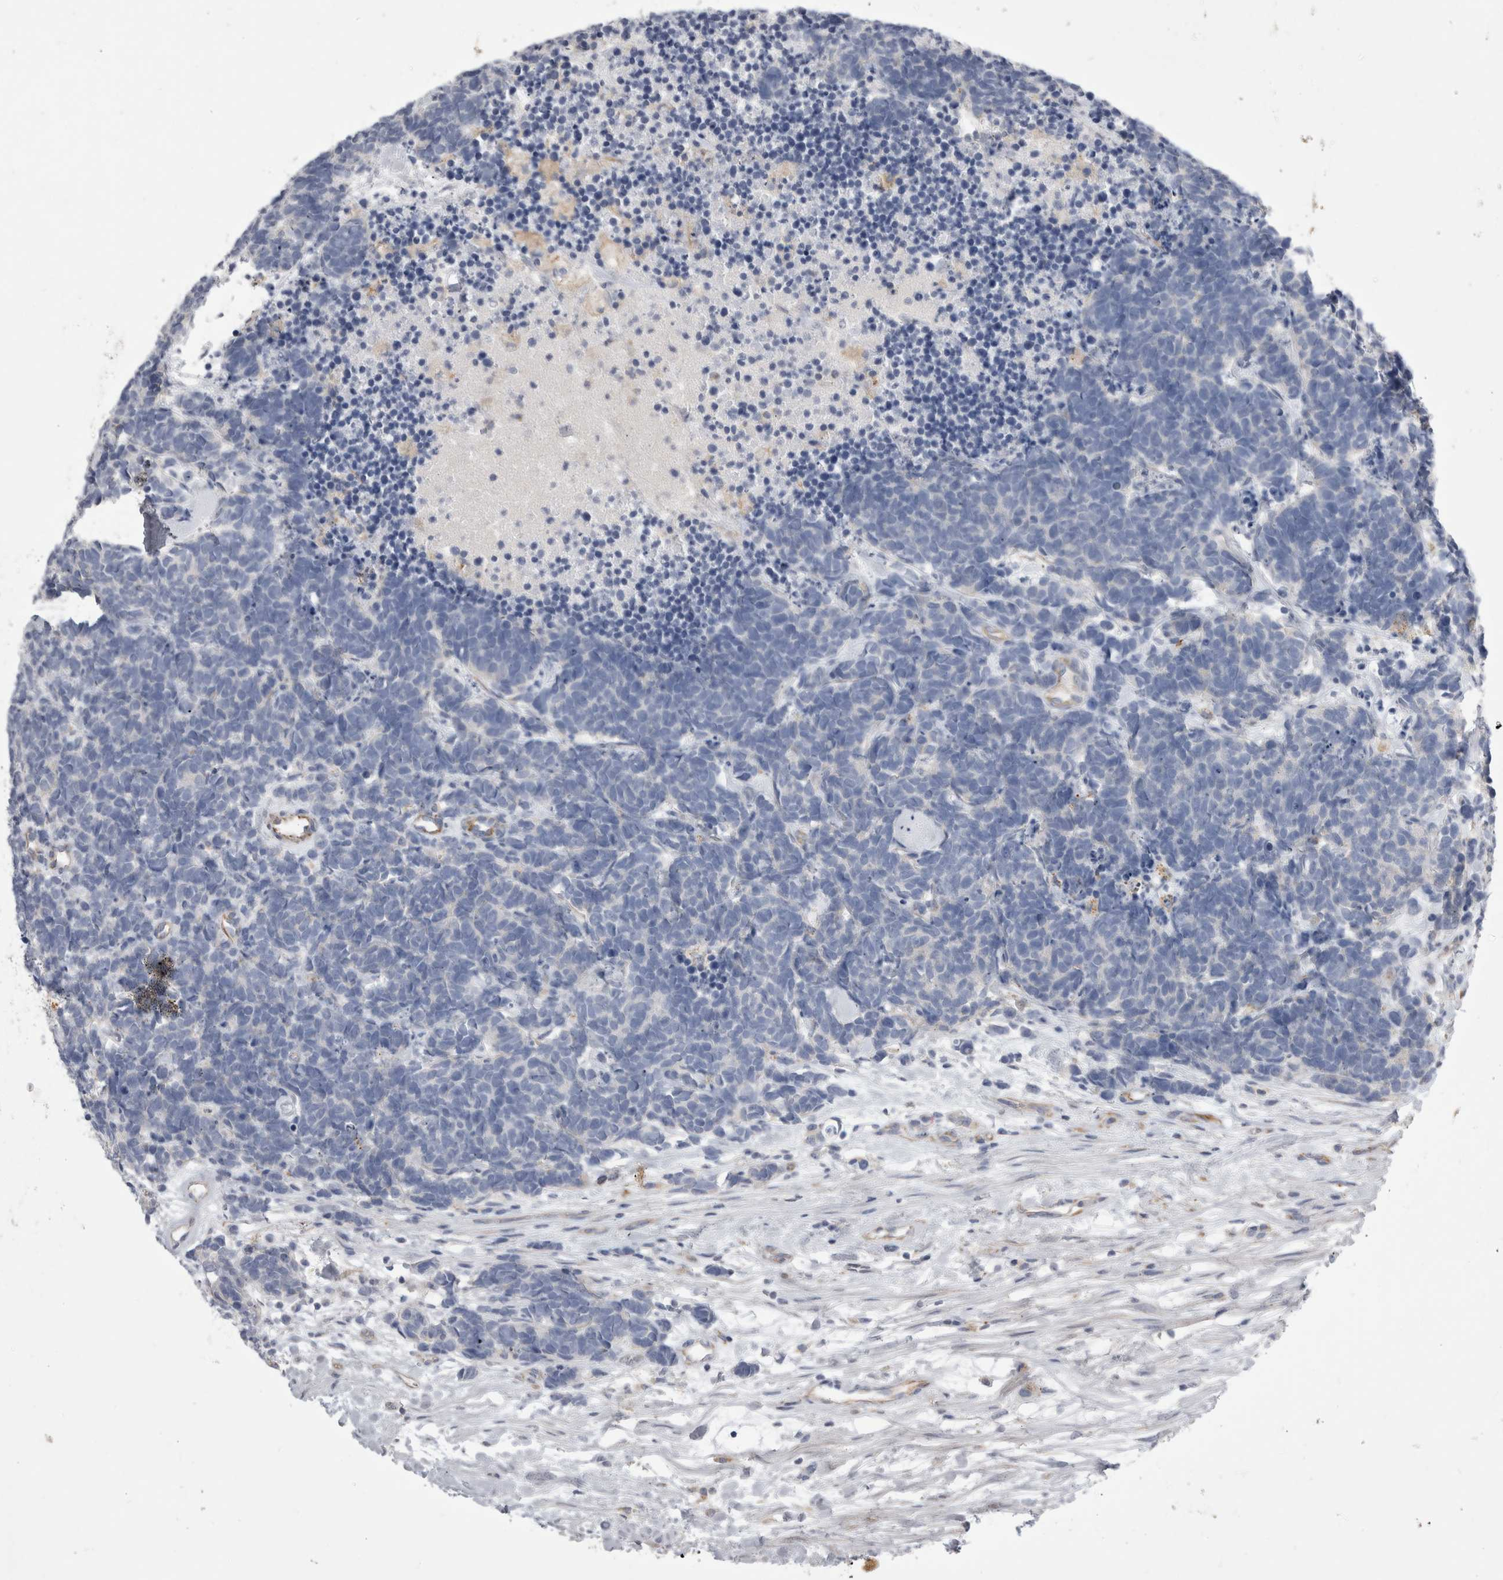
{"staining": {"intensity": "negative", "quantity": "none", "location": "none"}, "tissue": "carcinoid", "cell_type": "Tumor cells", "image_type": "cancer", "snomed": [{"axis": "morphology", "description": "Carcinoma, NOS"}, {"axis": "morphology", "description": "Carcinoid, malignant, NOS"}, {"axis": "topography", "description": "Urinary bladder"}], "caption": "The micrograph reveals no staining of tumor cells in carcinoid. (Immunohistochemistry, brightfield microscopy, high magnification).", "gene": "STRADB", "patient": {"sex": "male", "age": 57}}